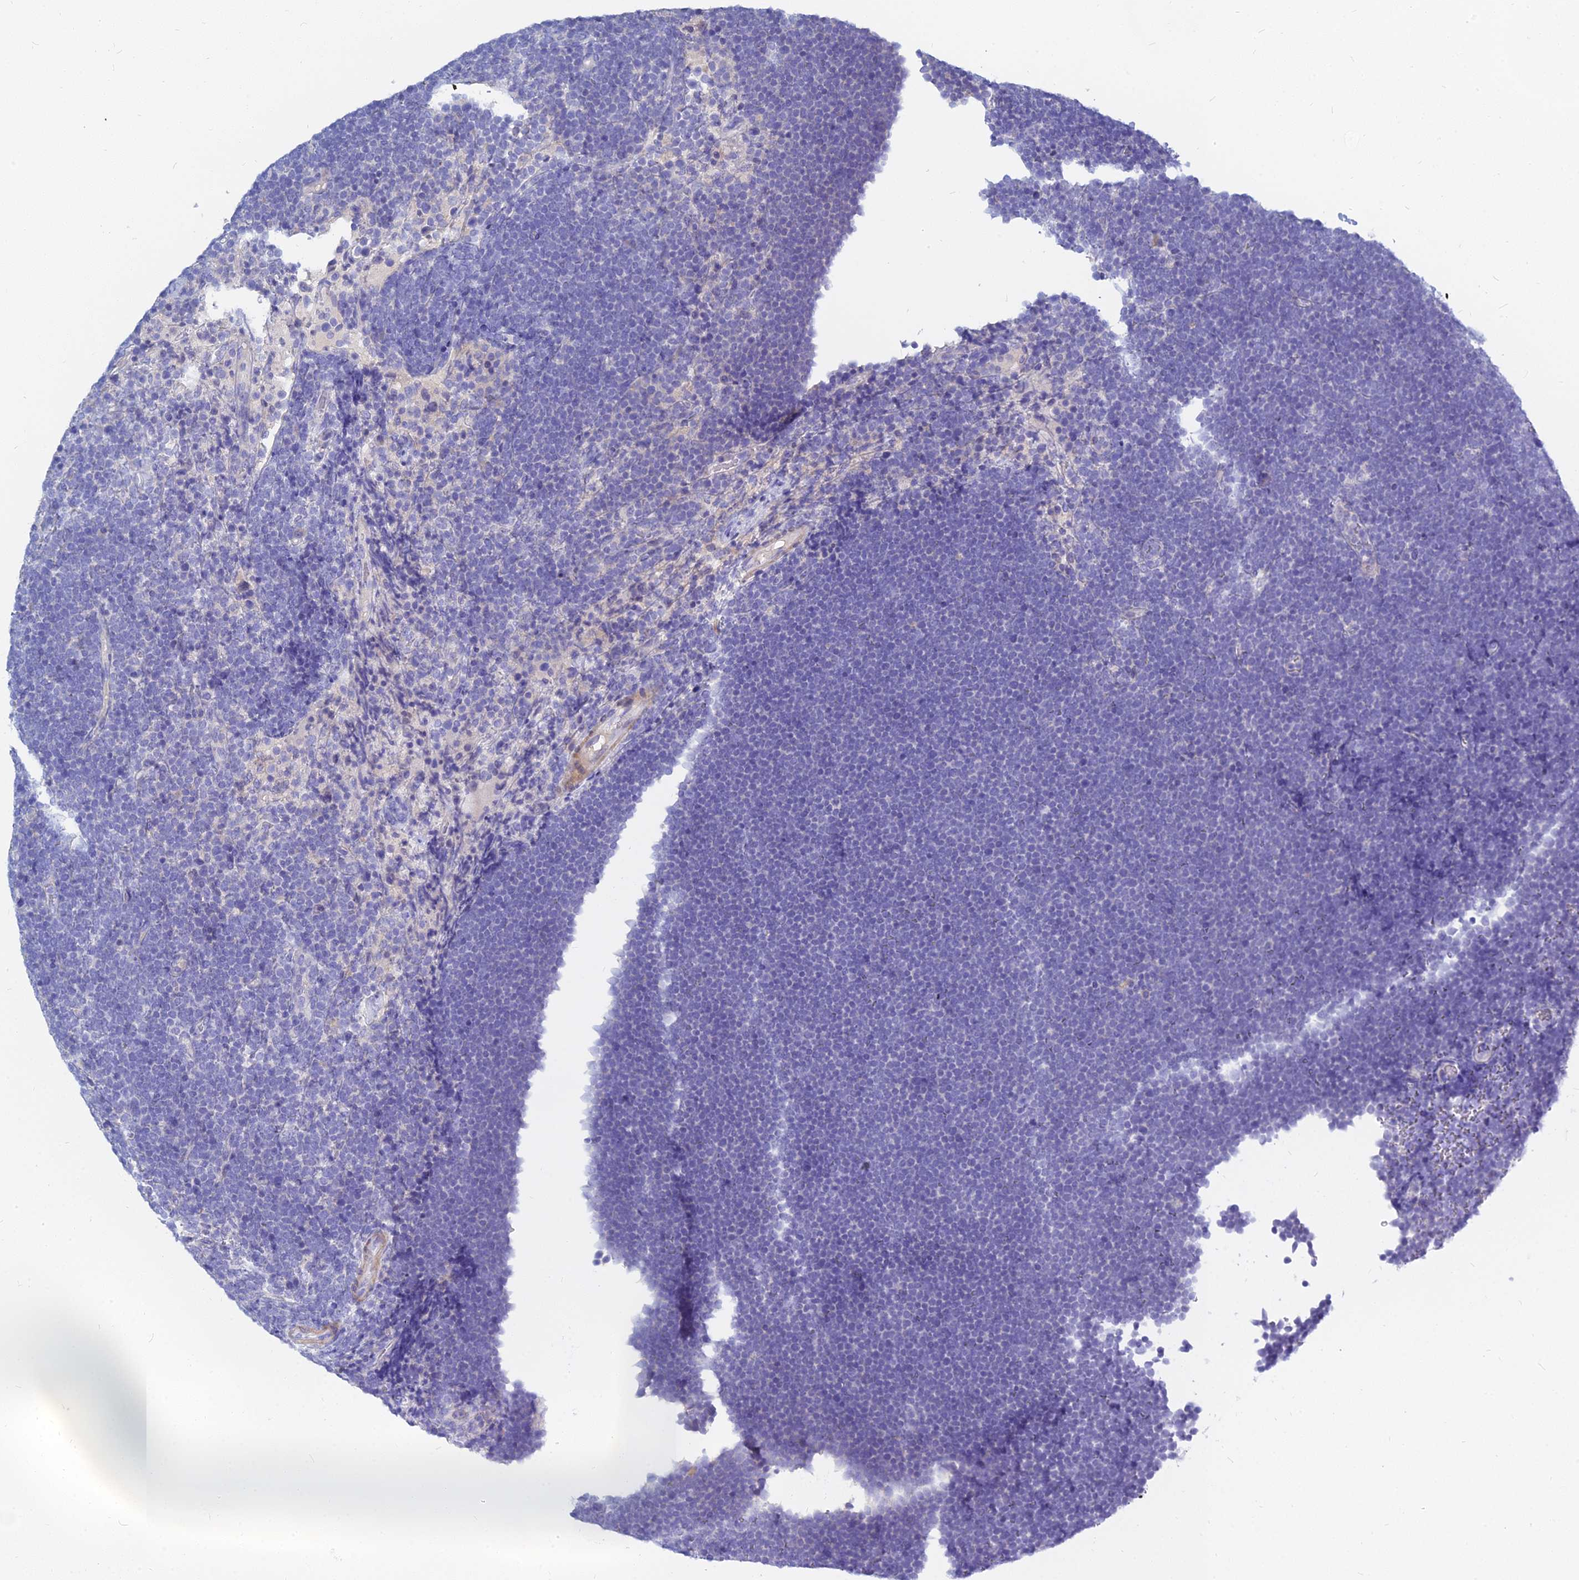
{"staining": {"intensity": "negative", "quantity": "none", "location": "none"}, "tissue": "lymphoma", "cell_type": "Tumor cells", "image_type": "cancer", "snomed": [{"axis": "morphology", "description": "Malignant lymphoma, non-Hodgkin's type, High grade"}, {"axis": "topography", "description": "Lymph node"}], "caption": "Immunohistochemical staining of high-grade malignant lymphoma, non-Hodgkin's type exhibits no significant positivity in tumor cells.", "gene": "ZNF552", "patient": {"sex": "male", "age": 13}}